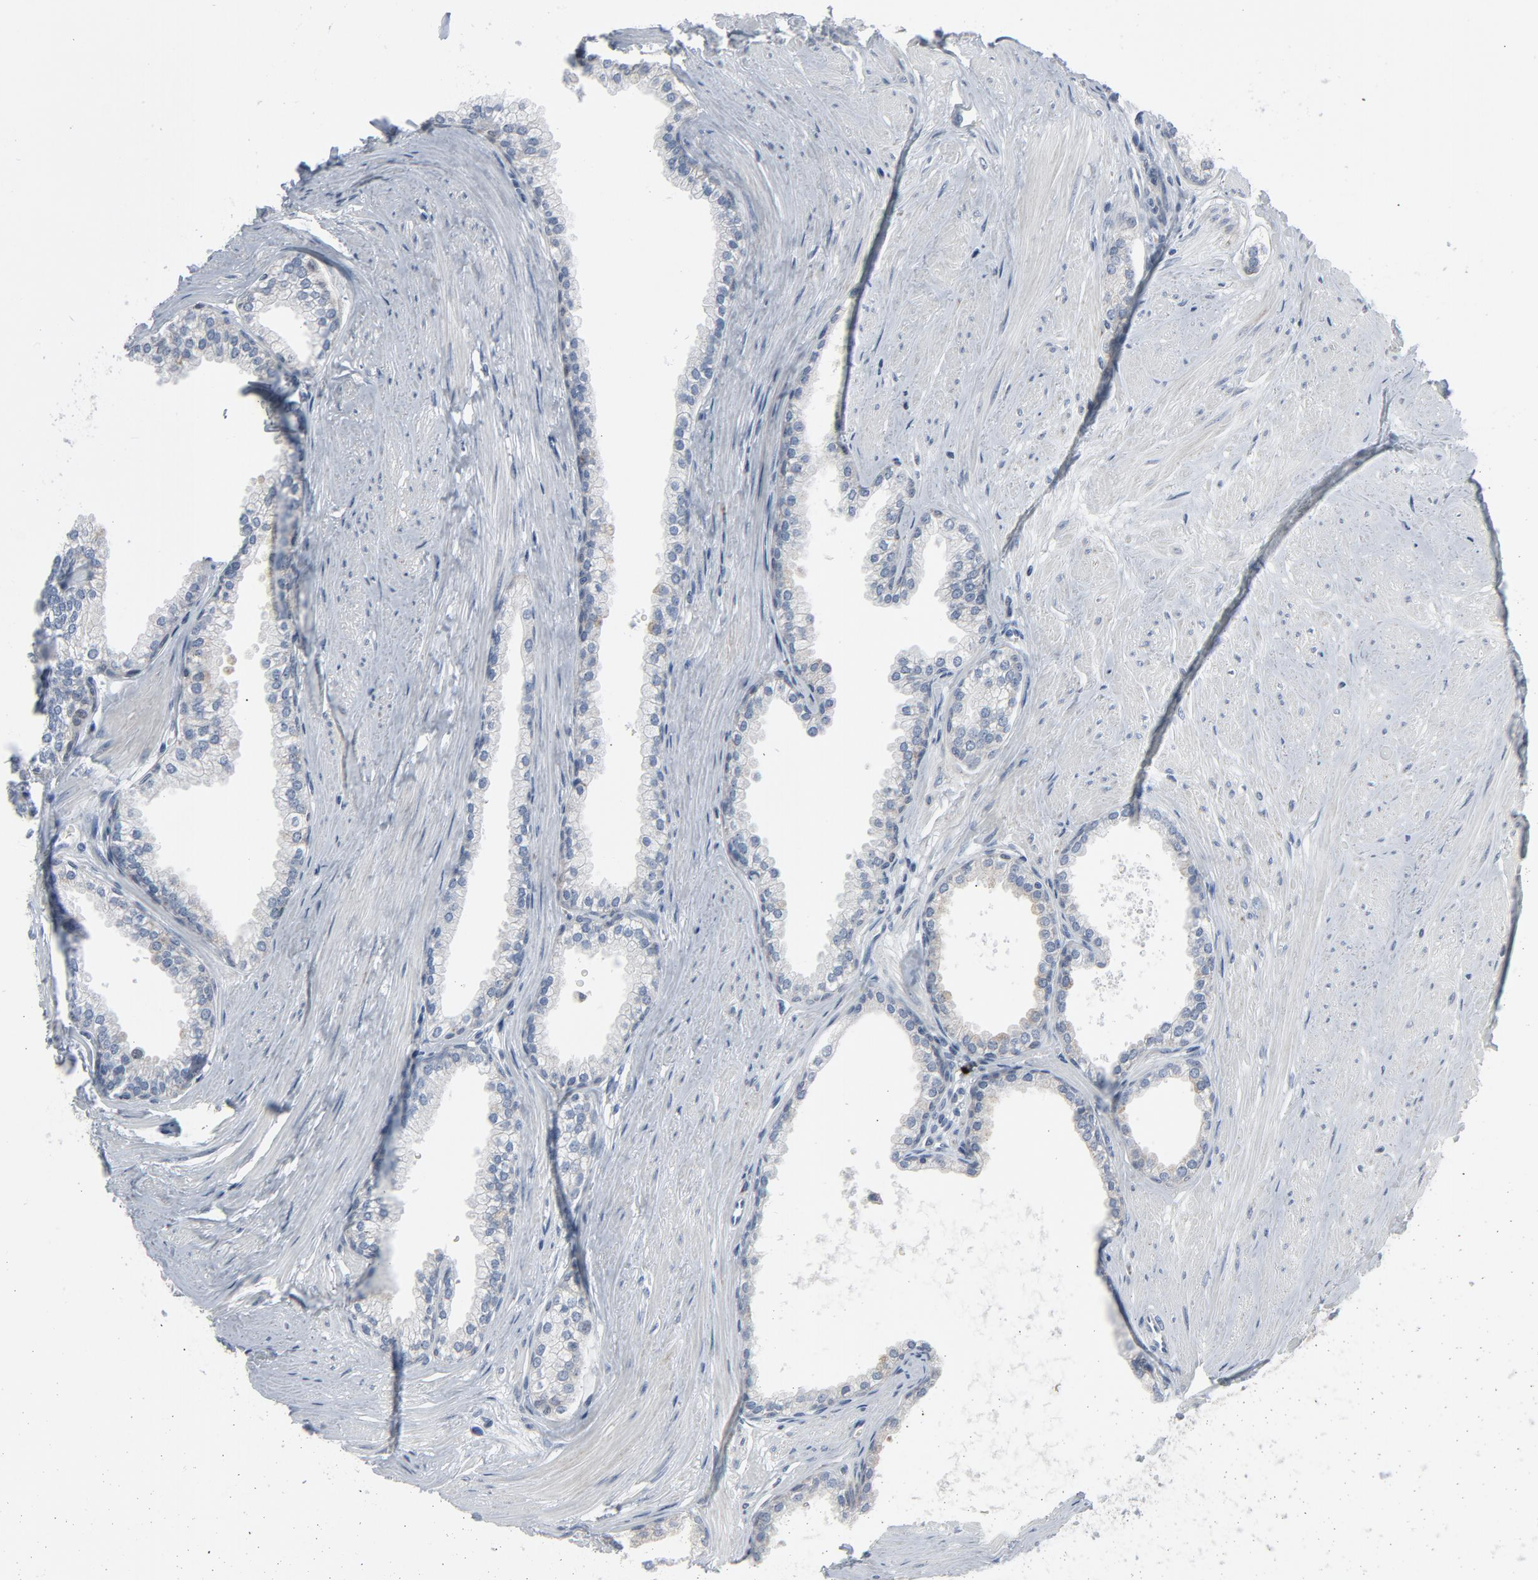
{"staining": {"intensity": "negative", "quantity": "none", "location": "none"}, "tissue": "prostate", "cell_type": "Glandular cells", "image_type": "normal", "snomed": [{"axis": "morphology", "description": "Normal tissue, NOS"}, {"axis": "topography", "description": "Prostate"}], "caption": "This is an IHC histopathology image of unremarkable prostate. There is no expression in glandular cells.", "gene": "GPX2", "patient": {"sex": "male", "age": 64}}